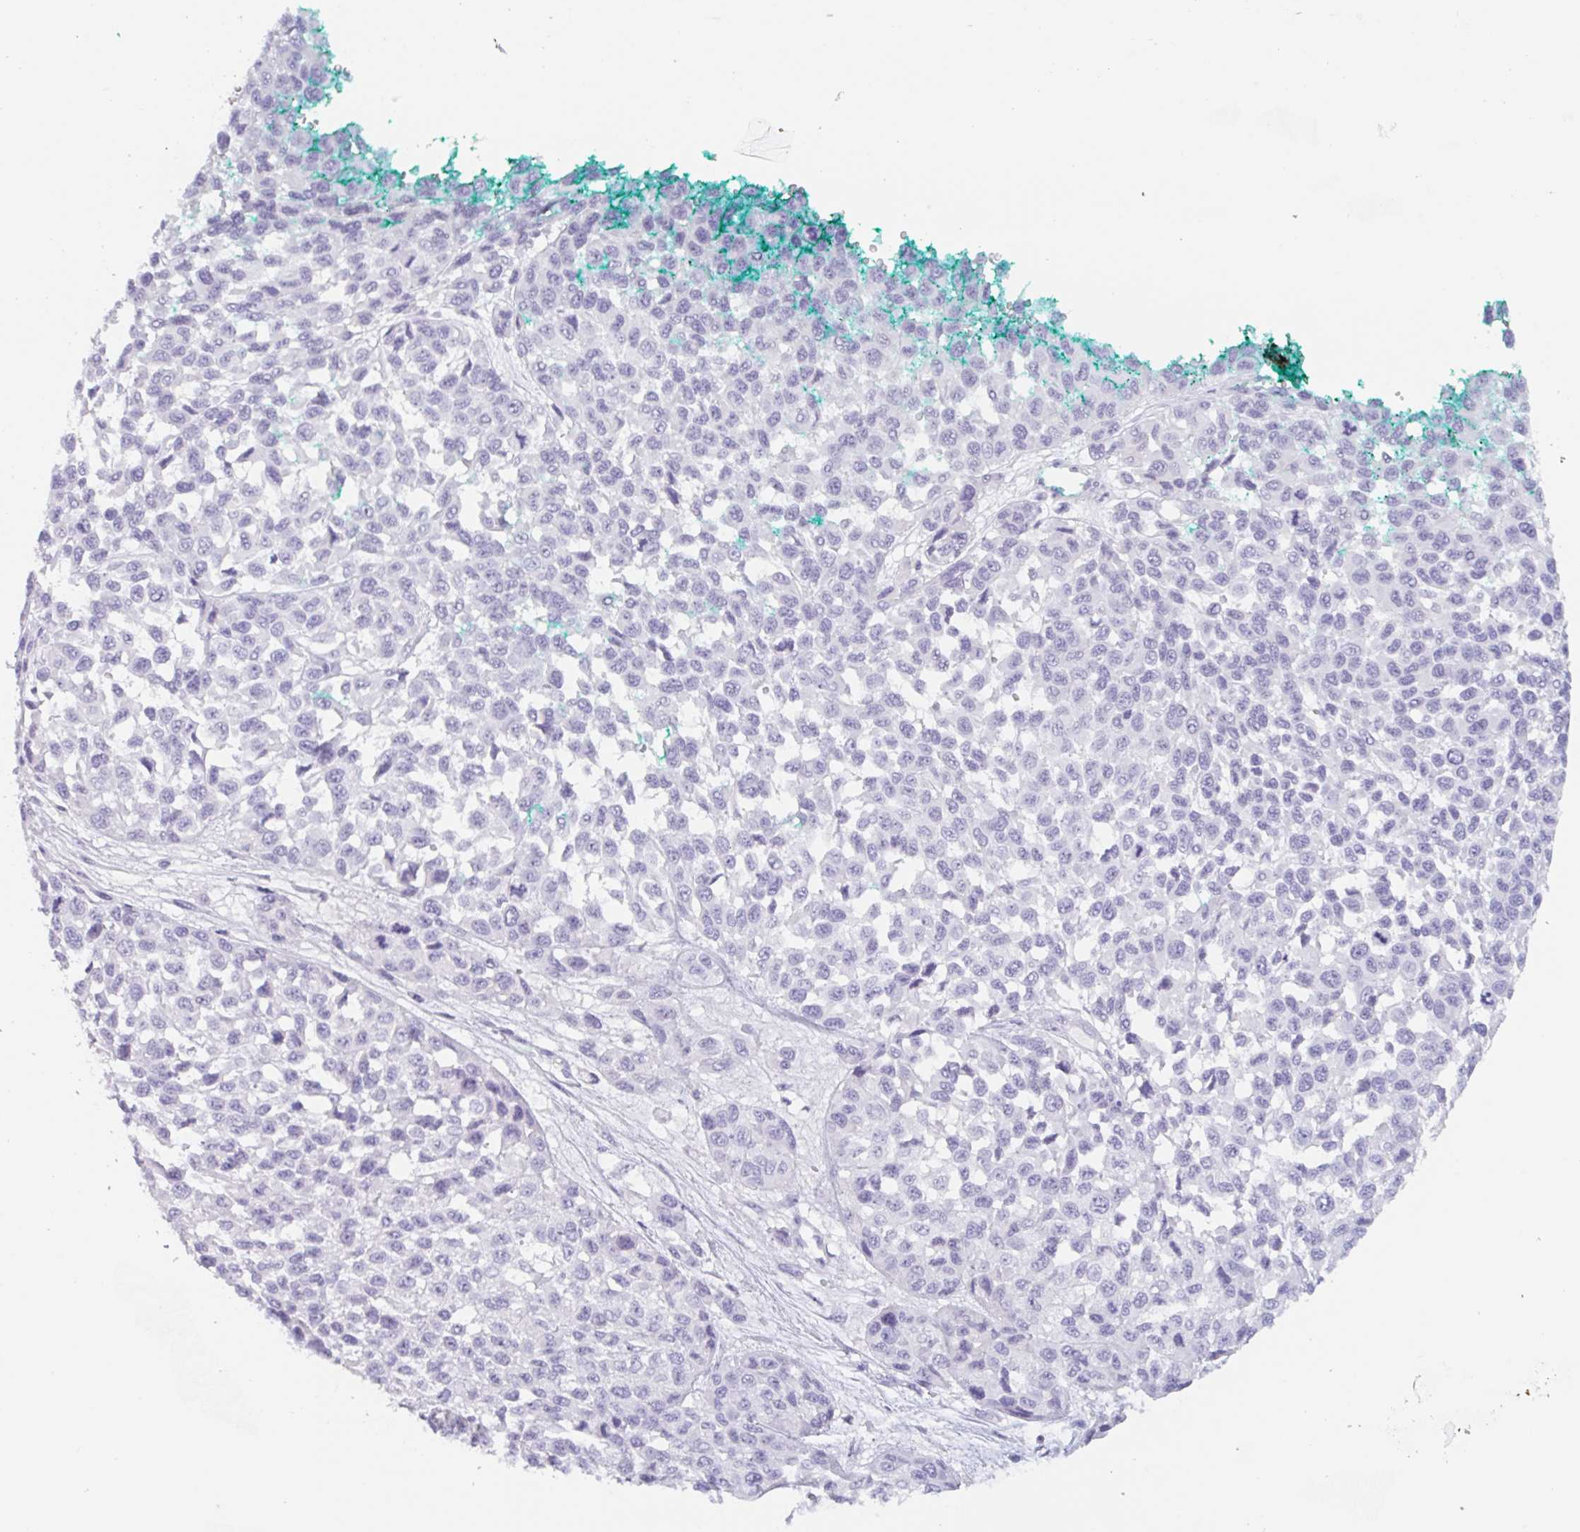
{"staining": {"intensity": "negative", "quantity": "none", "location": "none"}, "tissue": "melanoma", "cell_type": "Tumor cells", "image_type": "cancer", "snomed": [{"axis": "morphology", "description": "Malignant melanoma, NOS"}, {"axis": "topography", "description": "Skin"}], "caption": "Melanoma stained for a protein using immunohistochemistry (IHC) displays no positivity tumor cells.", "gene": "EMC4", "patient": {"sex": "male", "age": 62}}